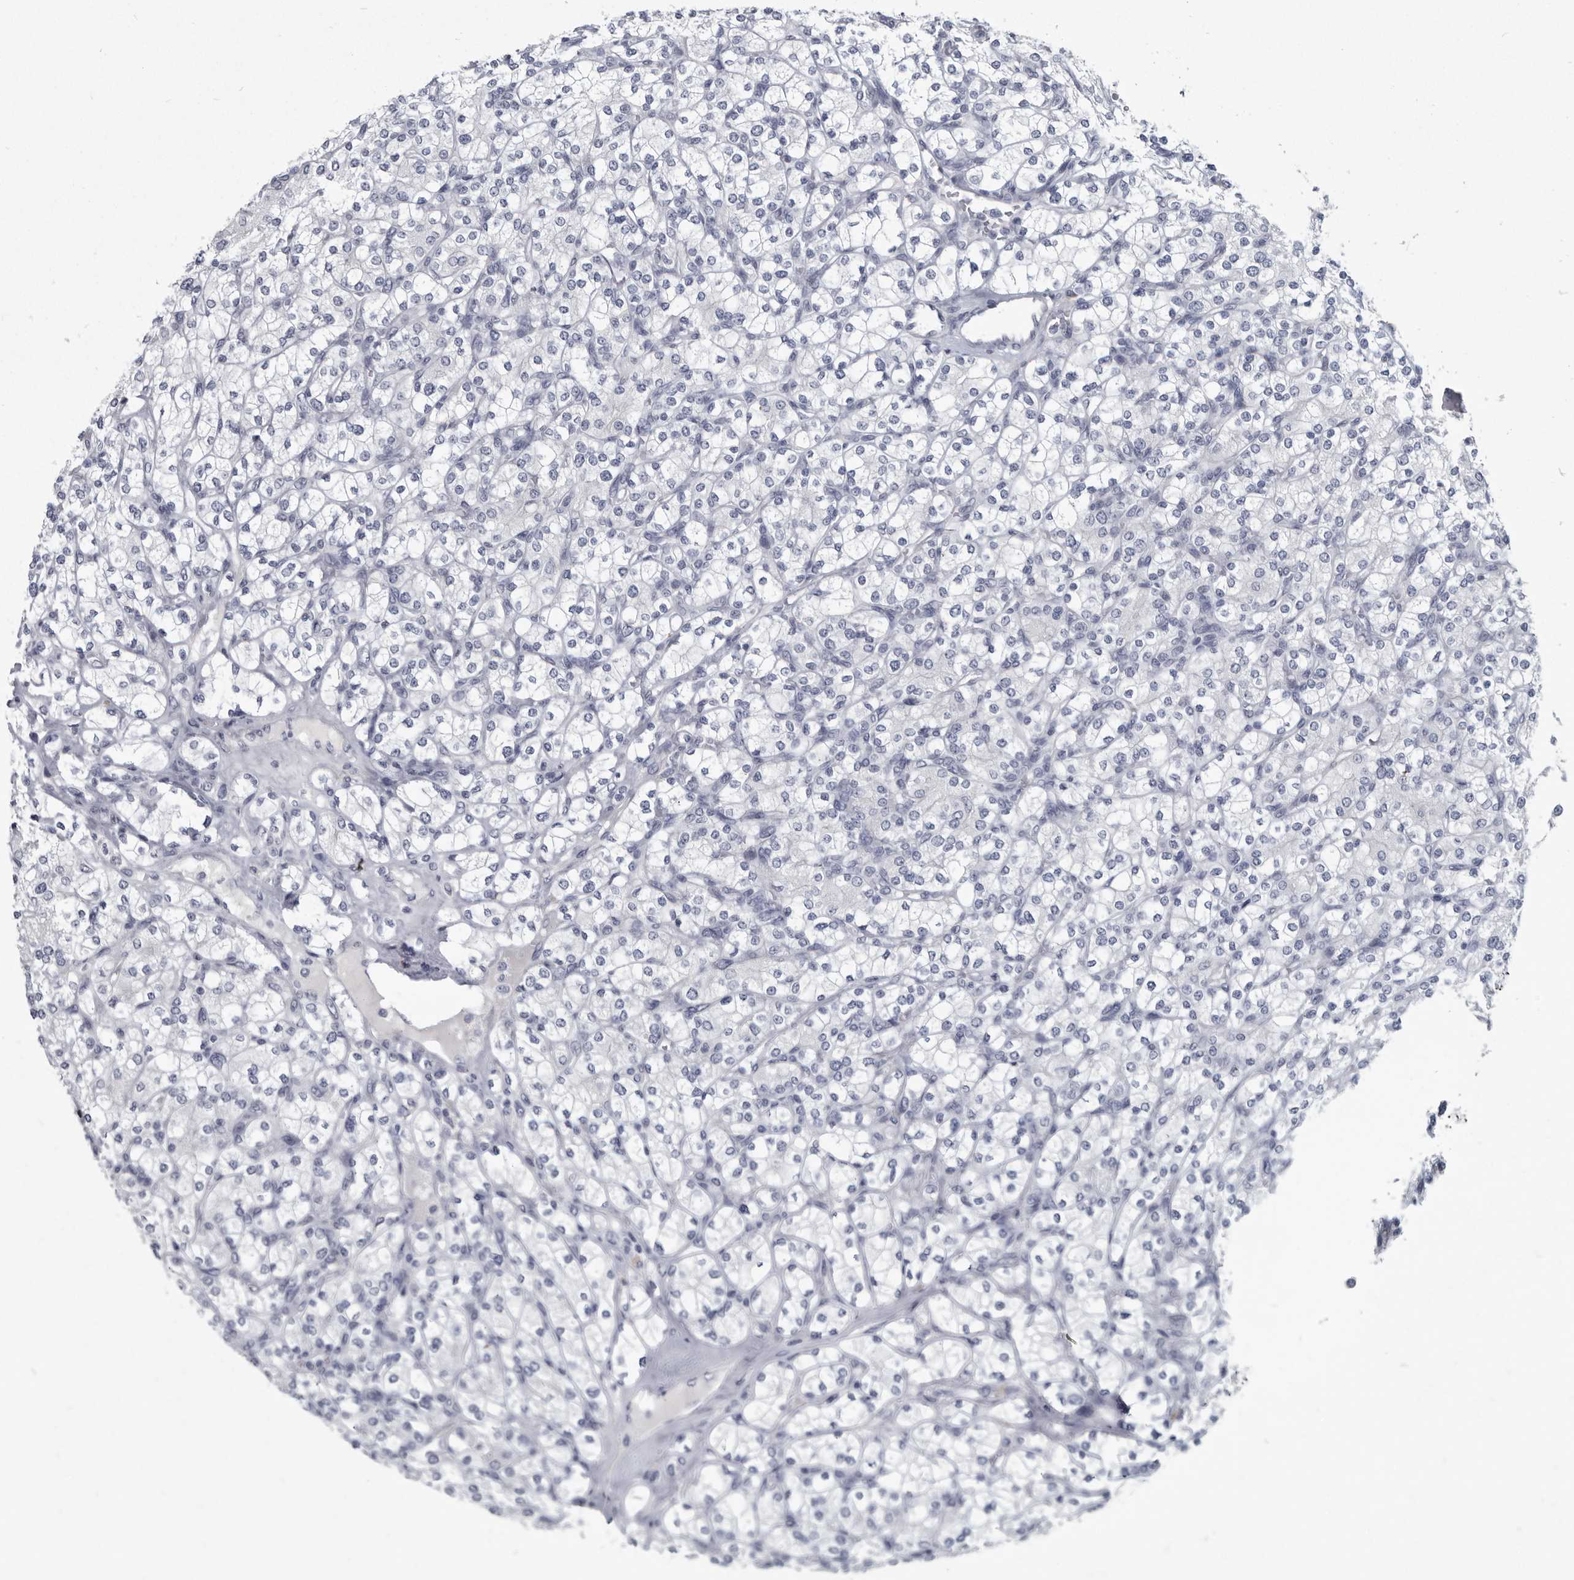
{"staining": {"intensity": "negative", "quantity": "none", "location": "none"}, "tissue": "renal cancer", "cell_type": "Tumor cells", "image_type": "cancer", "snomed": [{"axis": "morphology", "description": "Adenocarcinoma, NOS"}, {"axis": "topography", "description": "Kidney"}], "caption": "The histopathology image shows no staining of tumor cells in renal adenocarcinoma.", "gene": "WRAP73", "patient": {"sex": "male", "age": 77}}